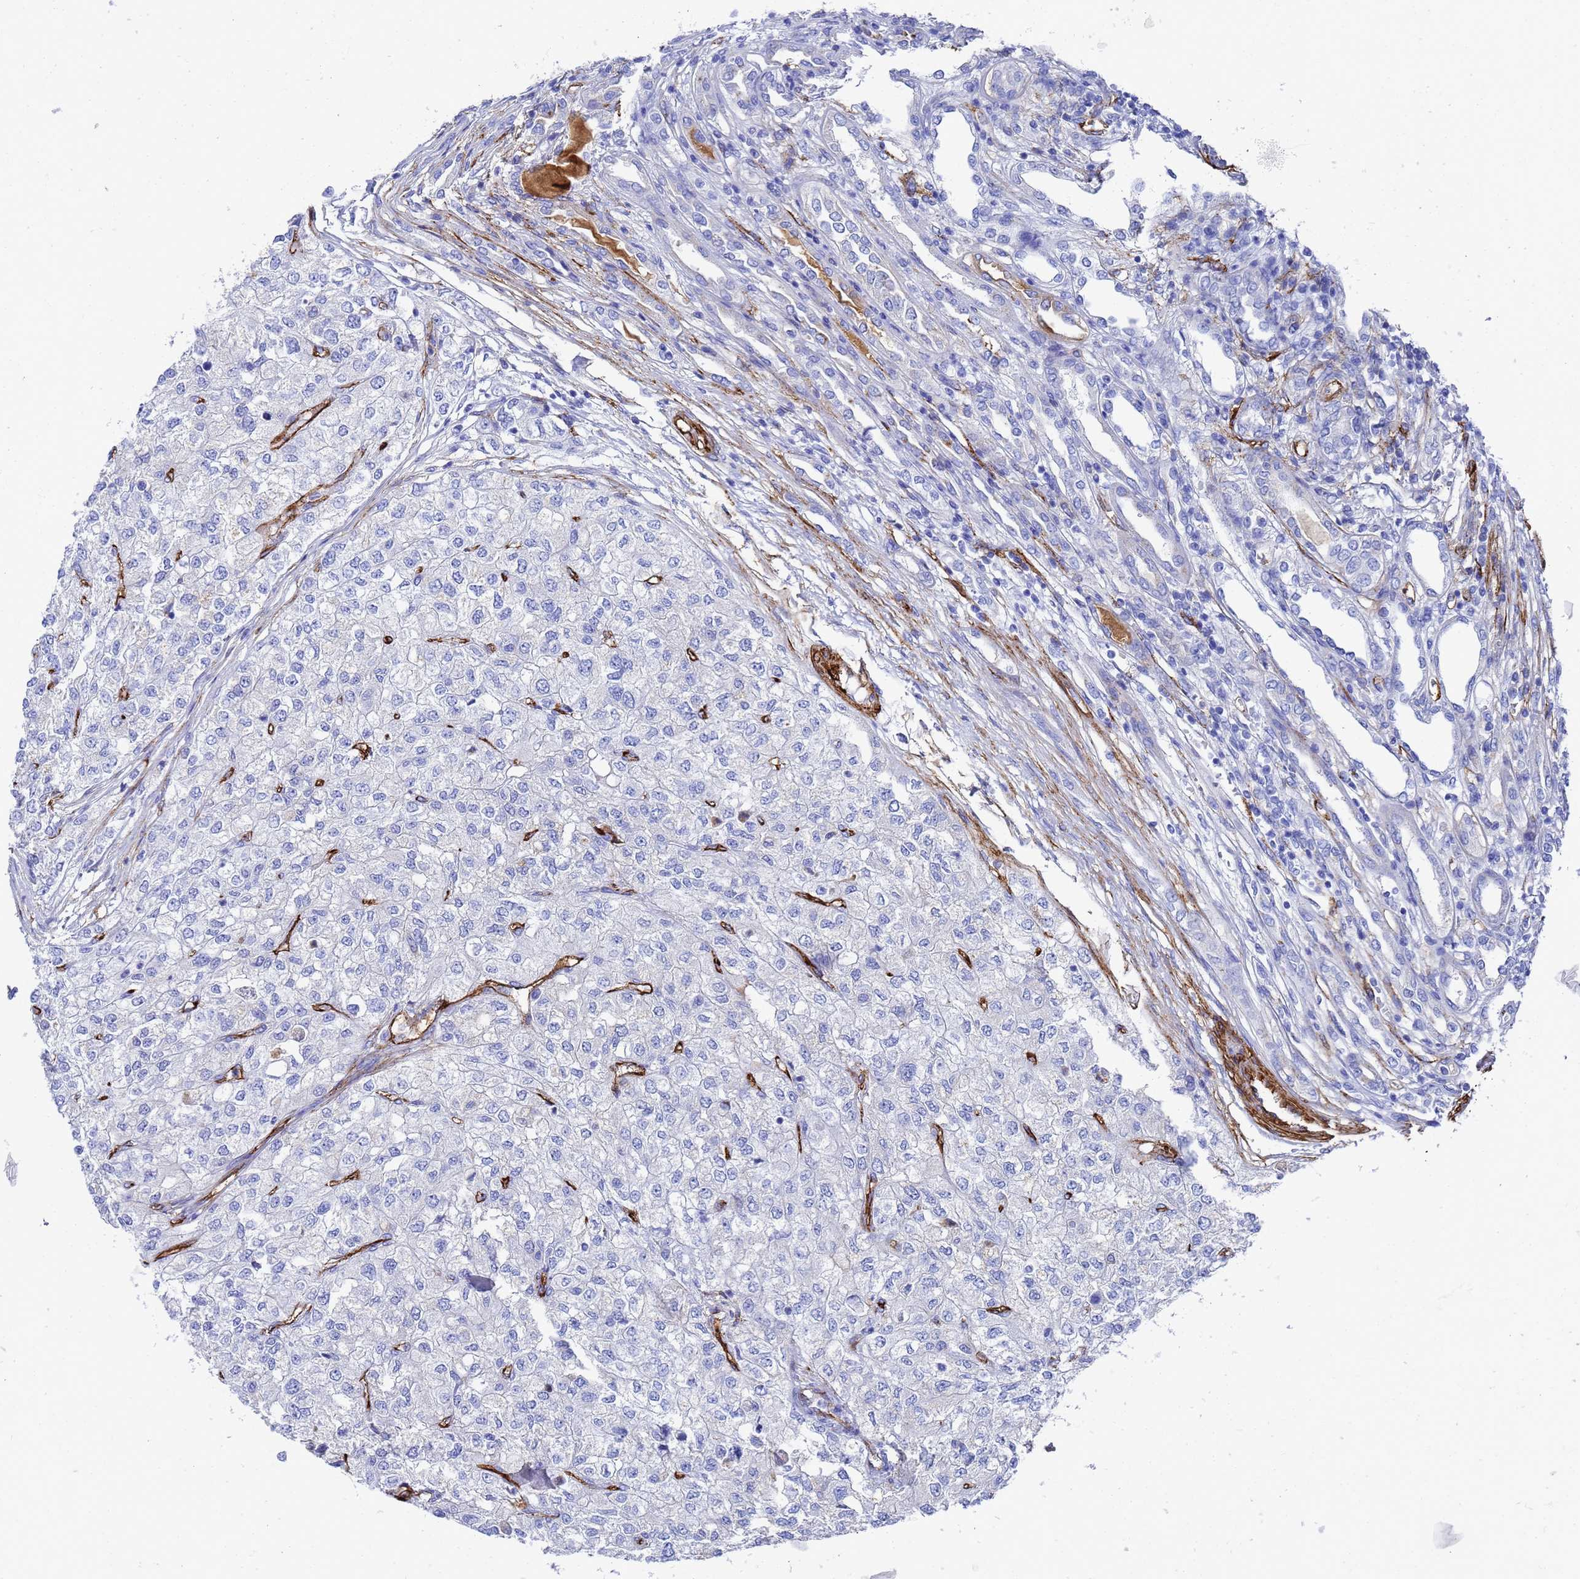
{"staining": {"intensity": "negative", "quantity": "none", "location": "none"}, "tissue": "renal cancer", "cell_type": "Tumor cells", "image_type": "cancer", "snomed": [{"axis": "morphology", "description": "Adenocarcinoma, NOS"}, {"axis": "topography", "description": "Kidney"}], "caption": "Tumor cells show no significant protein staining in adenocarcinoma (renal). (Stains: DAB (3,3'-diaminobenzidine) immunohistochemistry with hematoxylin counter stain, Microscopy: brightfield microscopy at high magnification).", "gene": "ADIPOQ", "patient": {"sex": "female", "age": 54}}